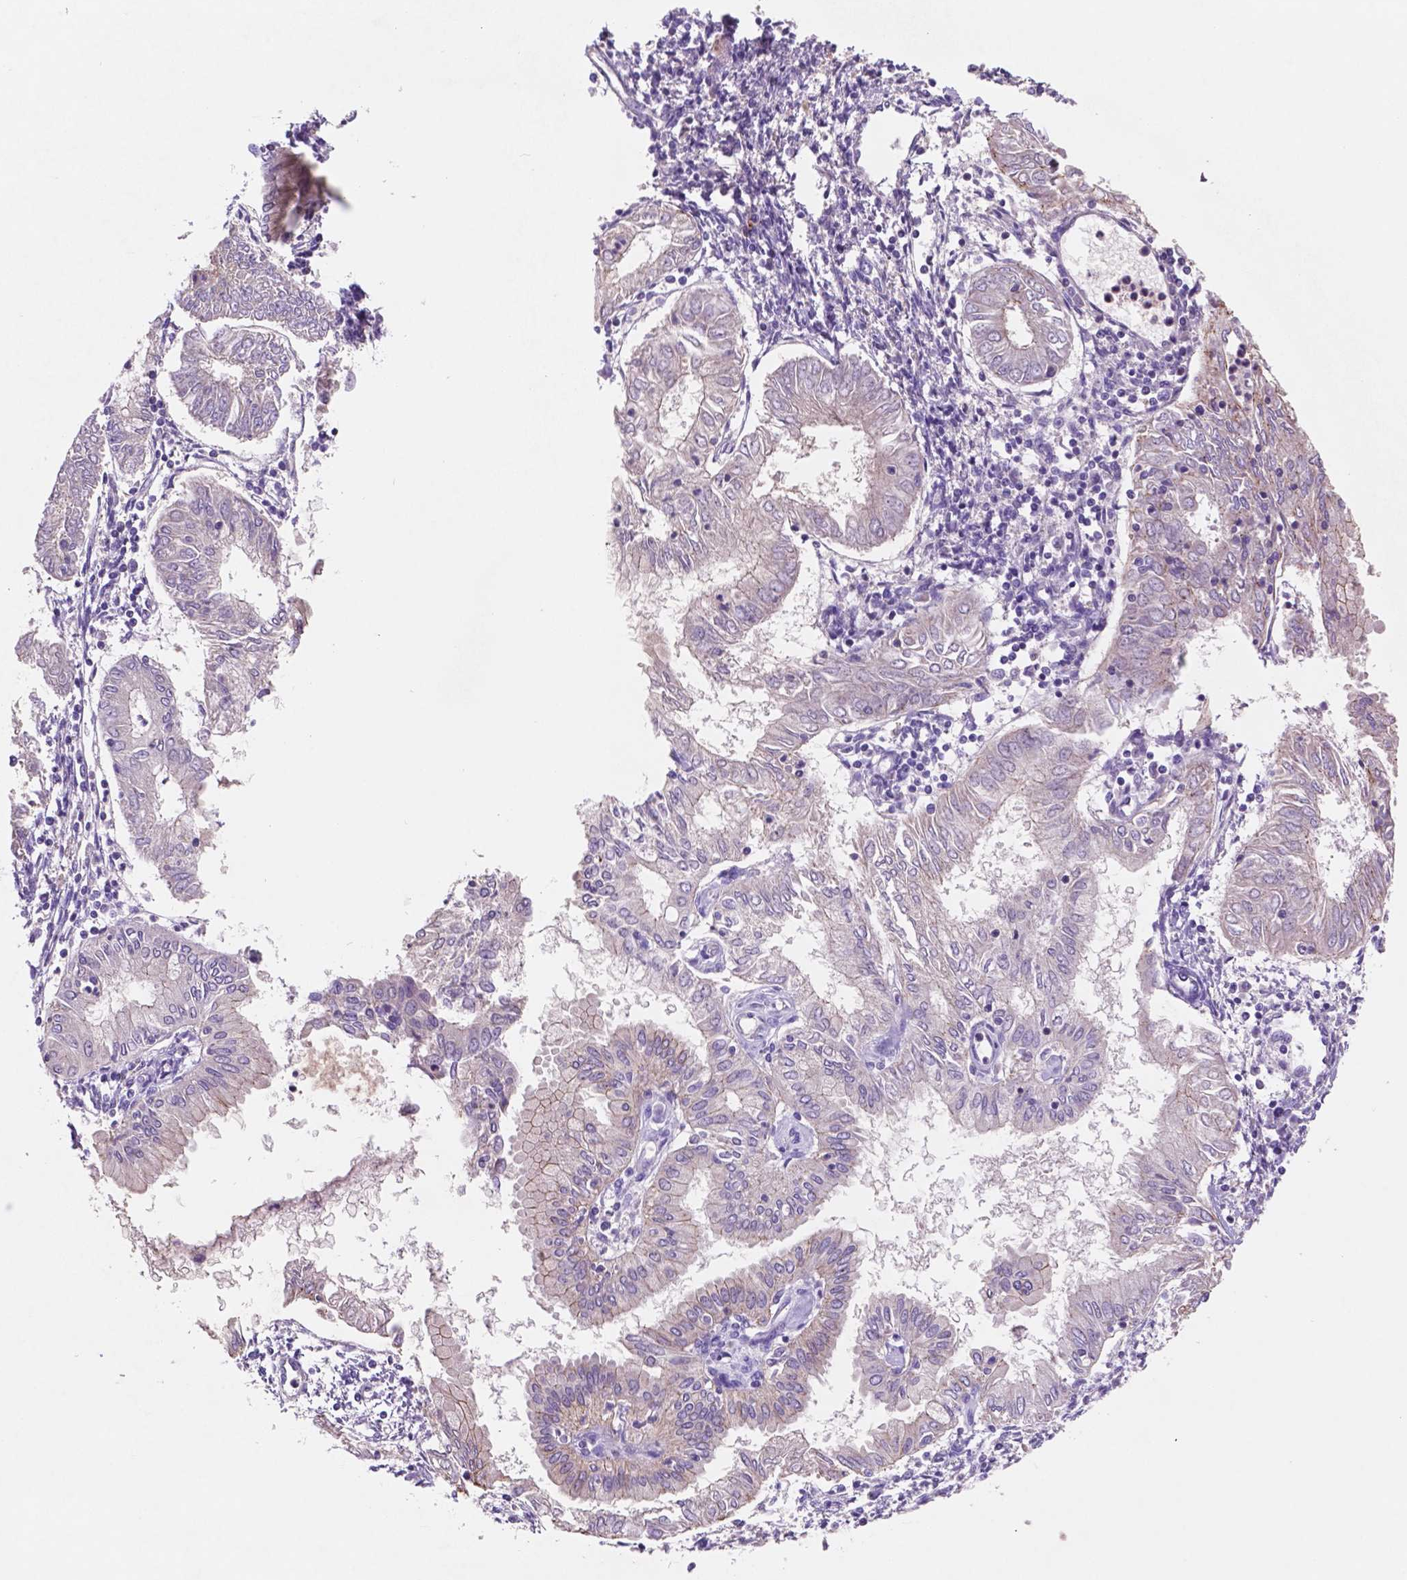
{"staining": {"intensity": "negative", "quantity": "none", "location": "none"}, "tissue": "endometrial cancer", "cell_type": "Tumor cells", "image_type": "cancer", "snomed": [{"axis": "morphology", "description": "Adenocarcinoma, NOS"}, {"axis": "topography", "description": "Endometrium"}], "caption": "Adenocarcinoma (endometrial) was stained to show a protein in brown. There is no significant staining in tumor cells.", "gene": "MKRN2OS", "patient": {"sex": "female", "age": 68}}